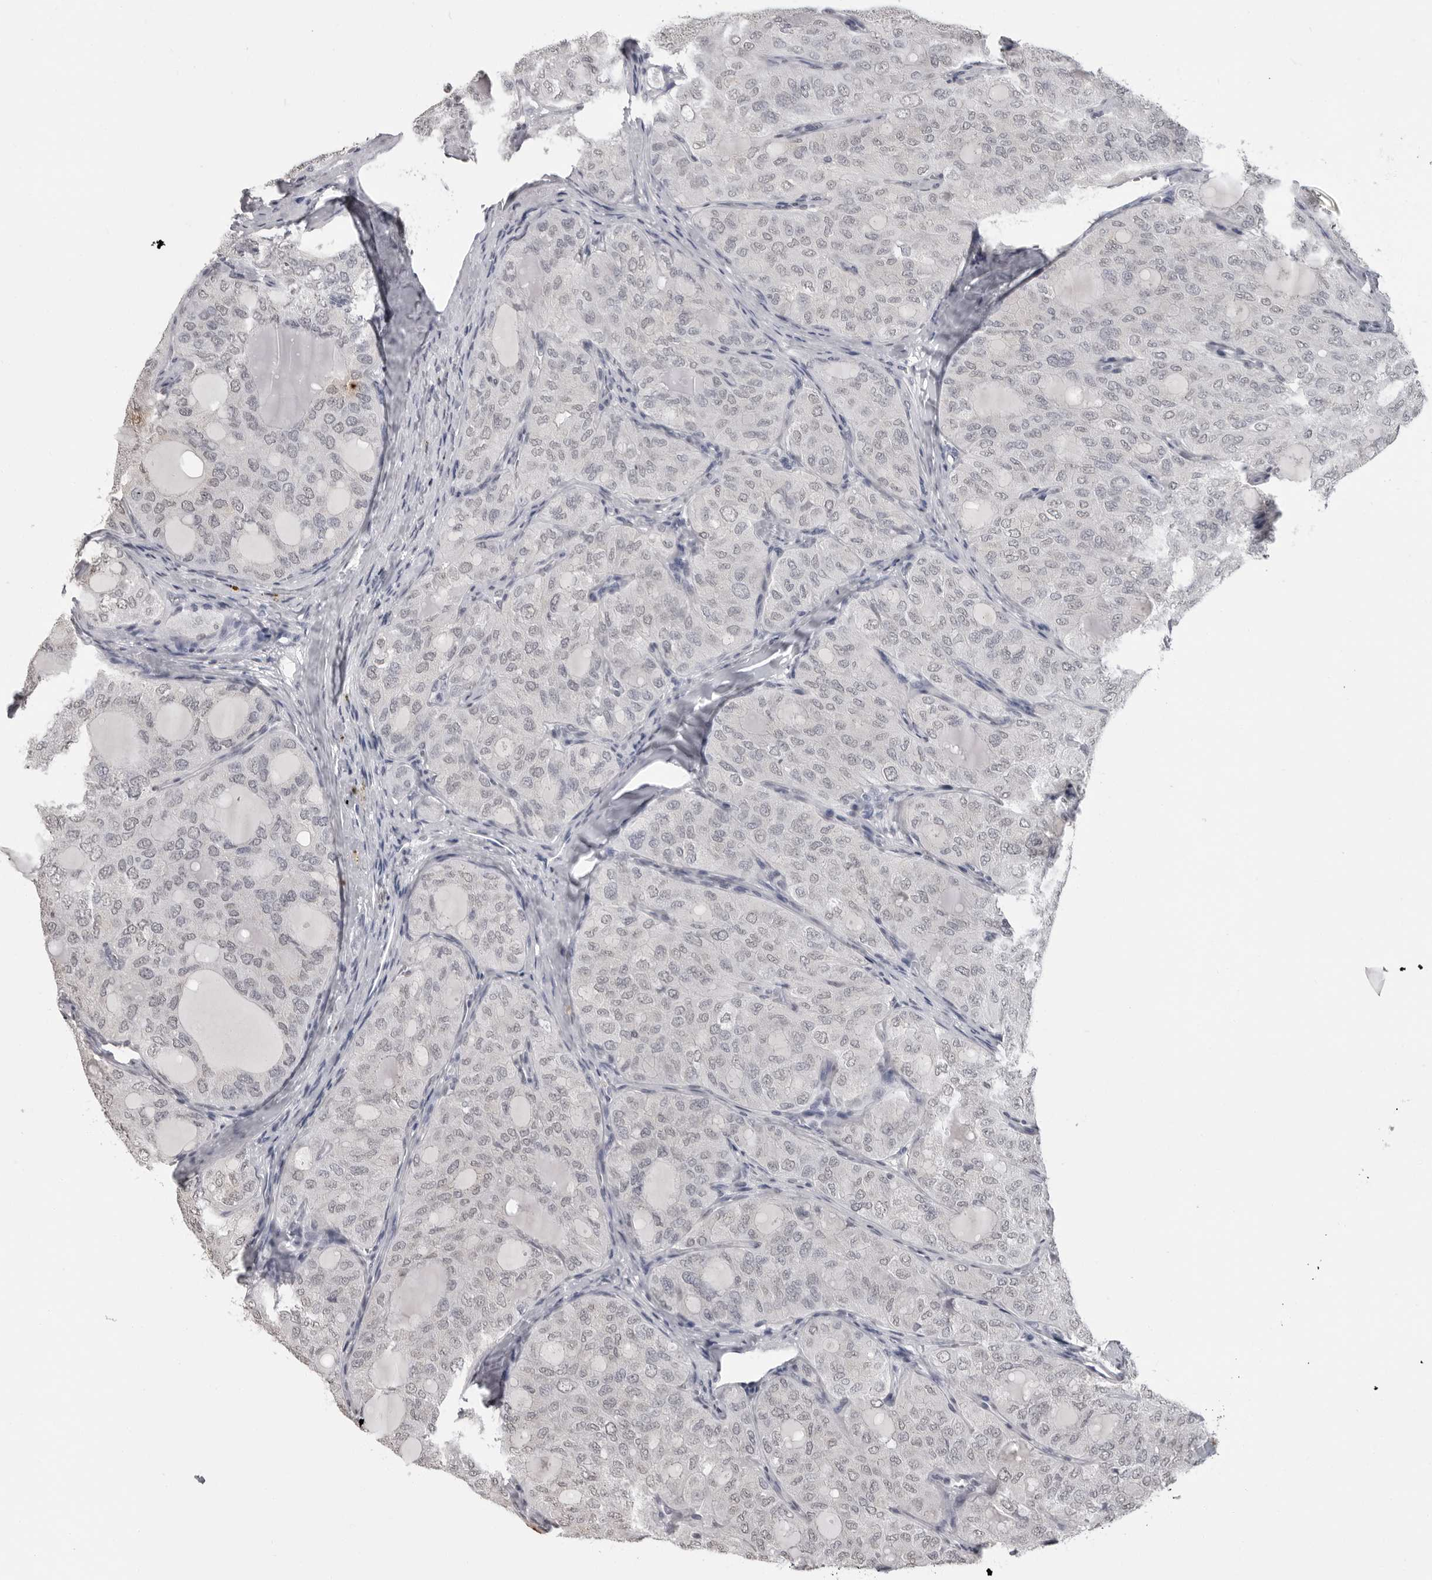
{"staining": {"intensity": "weak", "quantity": ">75%", "location": "nuclear"}, "tissue": "thyroid cancer", "cell_type": "Tumor cells", "image_type": "cancer", "snomed": [{"axis": "morphology", "description": "Follicular adenoma carcinoma, NOS"}, {"axis": "topography", "description": "Thyroid gland"}], "caption": "Tumor cells demonstrate weak nuclear expression in approximately >75% of cells in thyroid follicular adenoma carcinoma.", "gene": "HEPACAM", "patient": {"sex": "male", "age": 75}}